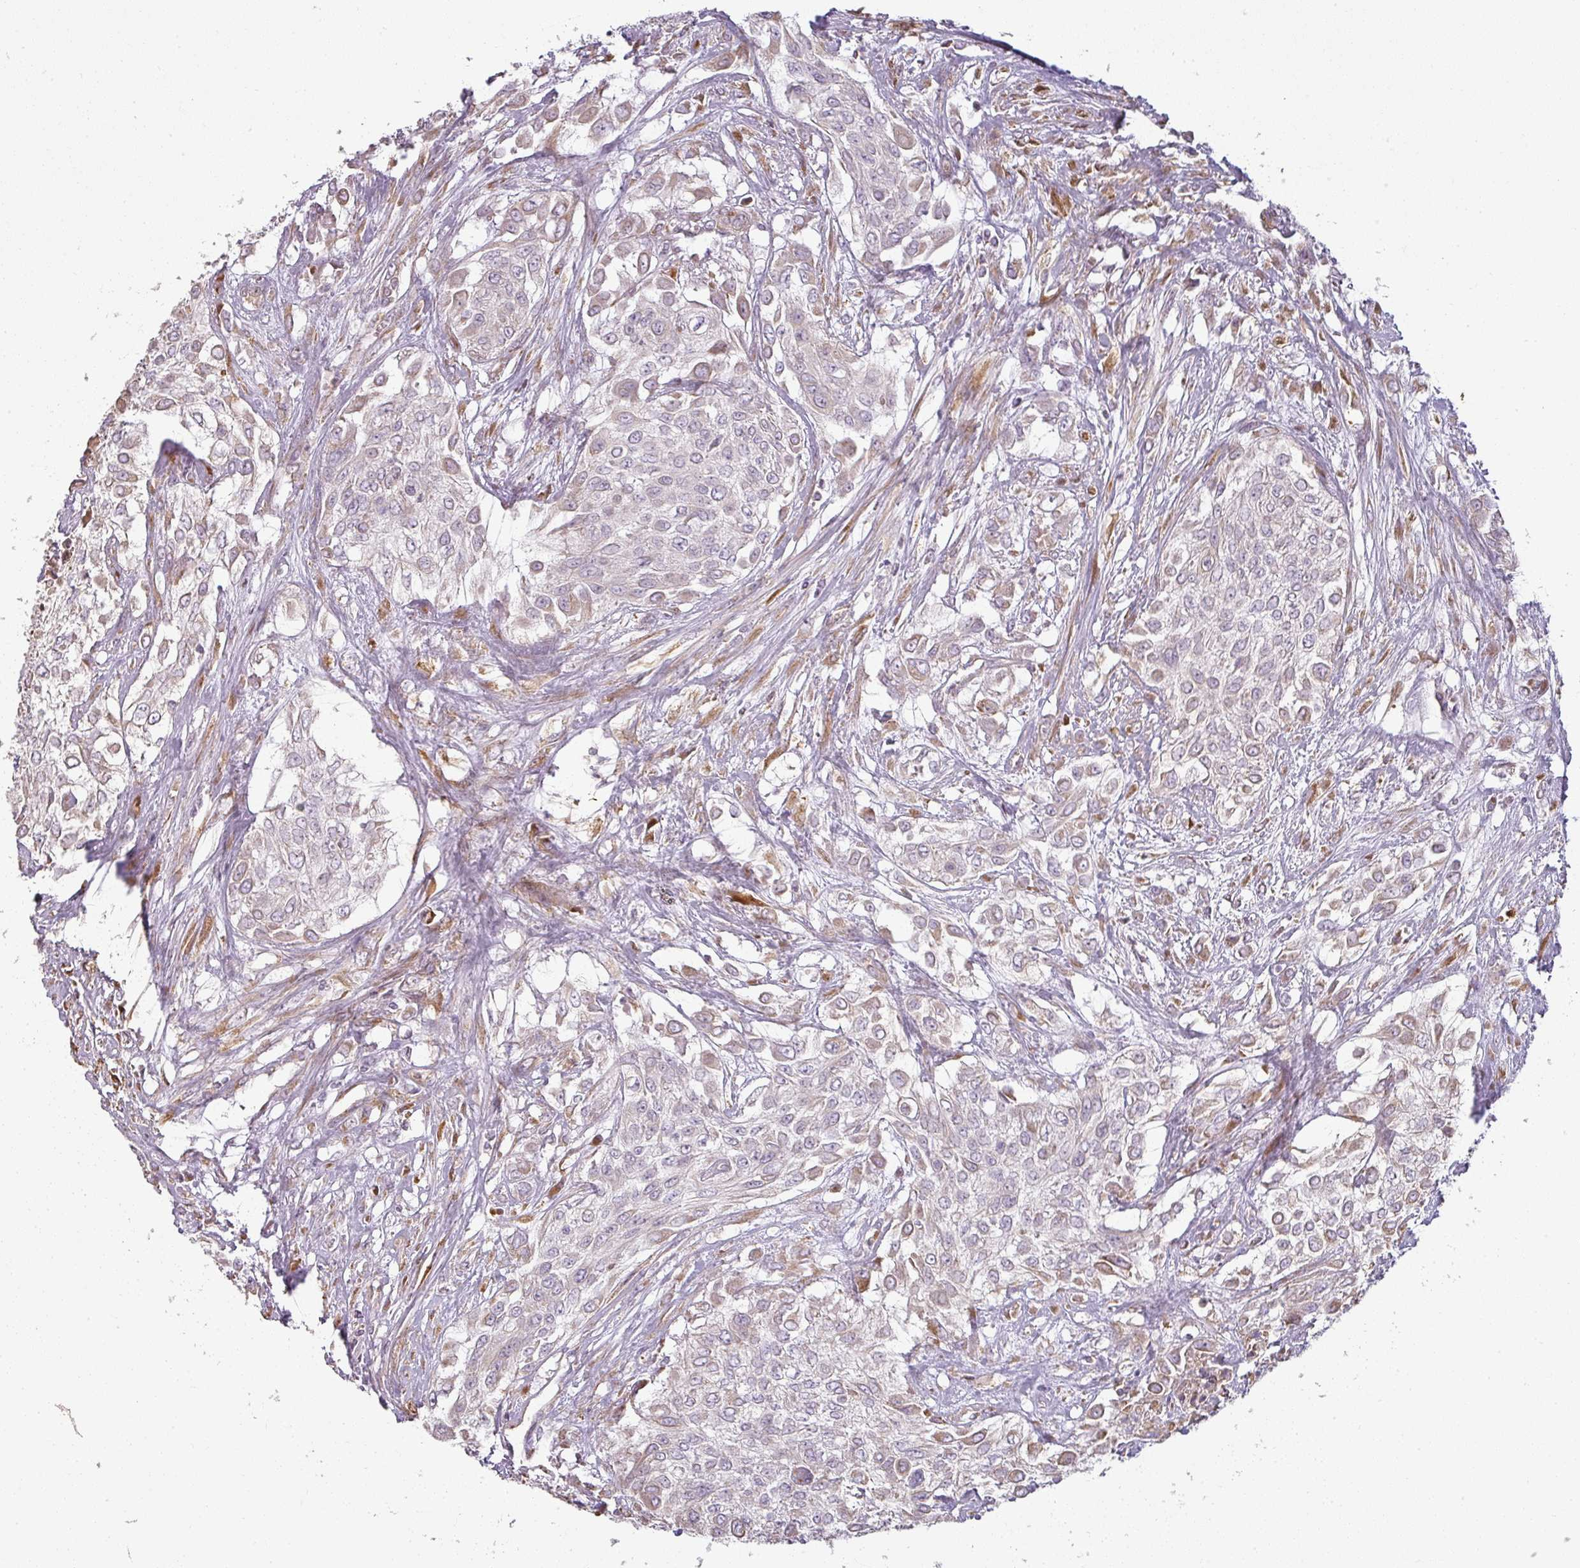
{"staining": {"intensity": "weak", "quantity": "<25%", "location": "cytoplasmic/membranous"}, "tissue": "urothelial cancer", "cell_type": "Tumor cells", "image_type": "cancer", "snomed": [{"axis": "morphology", "description": "Urothelial carcinoma, High grade"}, {"axis": "topography", "description": "Urinary bladder"}], "caption": "Tumor cells are negative for brown protein staining in high-grade urothelial carcinoma.", "gene": "CCDC144A", "patient": {"sex": "male", "age": 67}}